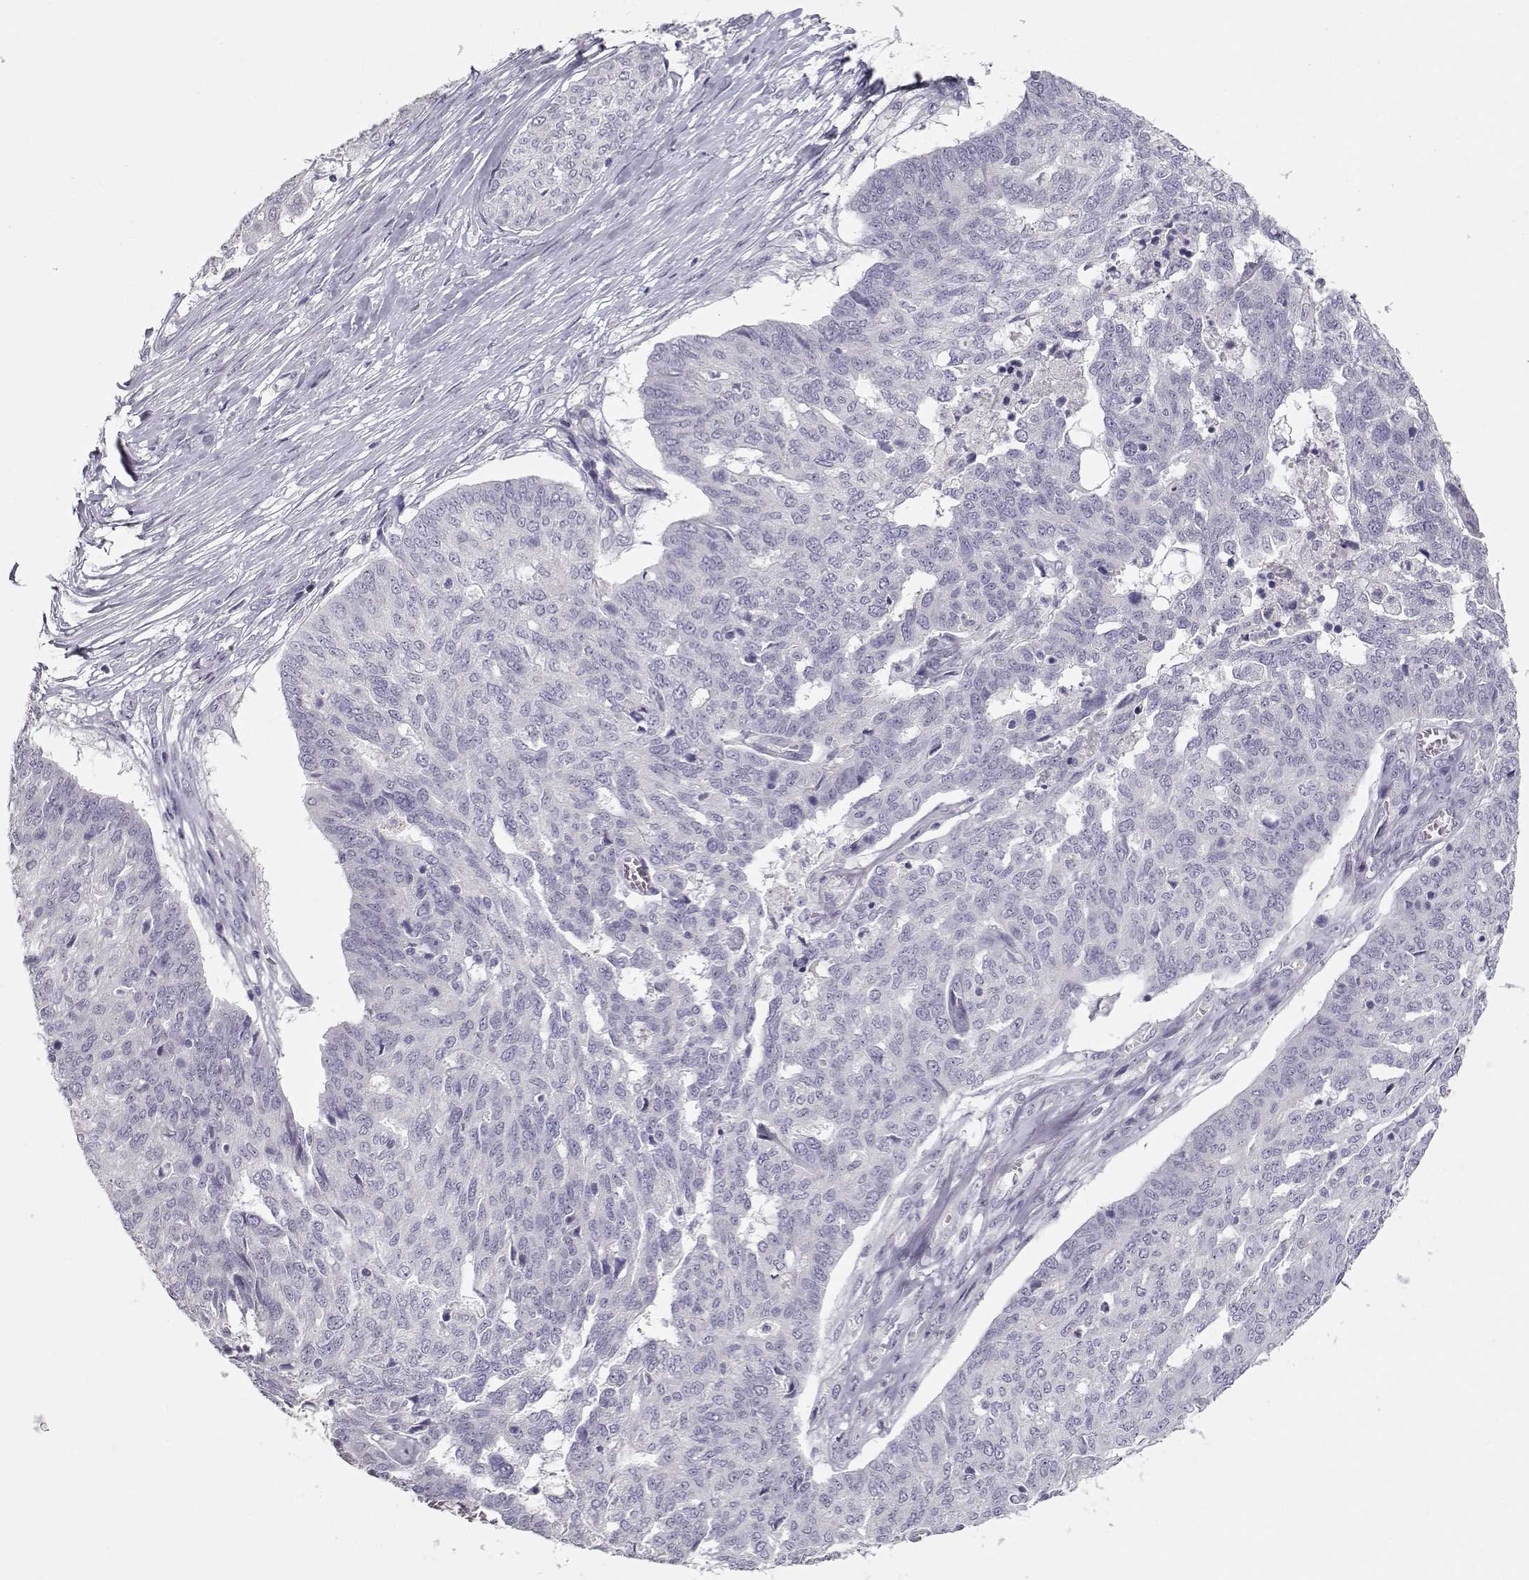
{"staining": {"intensity": "negative", "quantity": "none", "location": "none"}, "tissue": "ovarian cancer", "cell_type": "Tumor cells", "image_type": "cancer", "snomed": [{"axis": "morphology", "description": "Cystadenocarcinoma, serous, NOS"}, {"axis": "topography", "description": "Ovary"}], "caption": "Tumor cells show no significant positivity in ovarian cancer (serous cystadenocarcinoma).", "gene": "MAGEC1", "patient": {"sex": "female", "age": 67}}